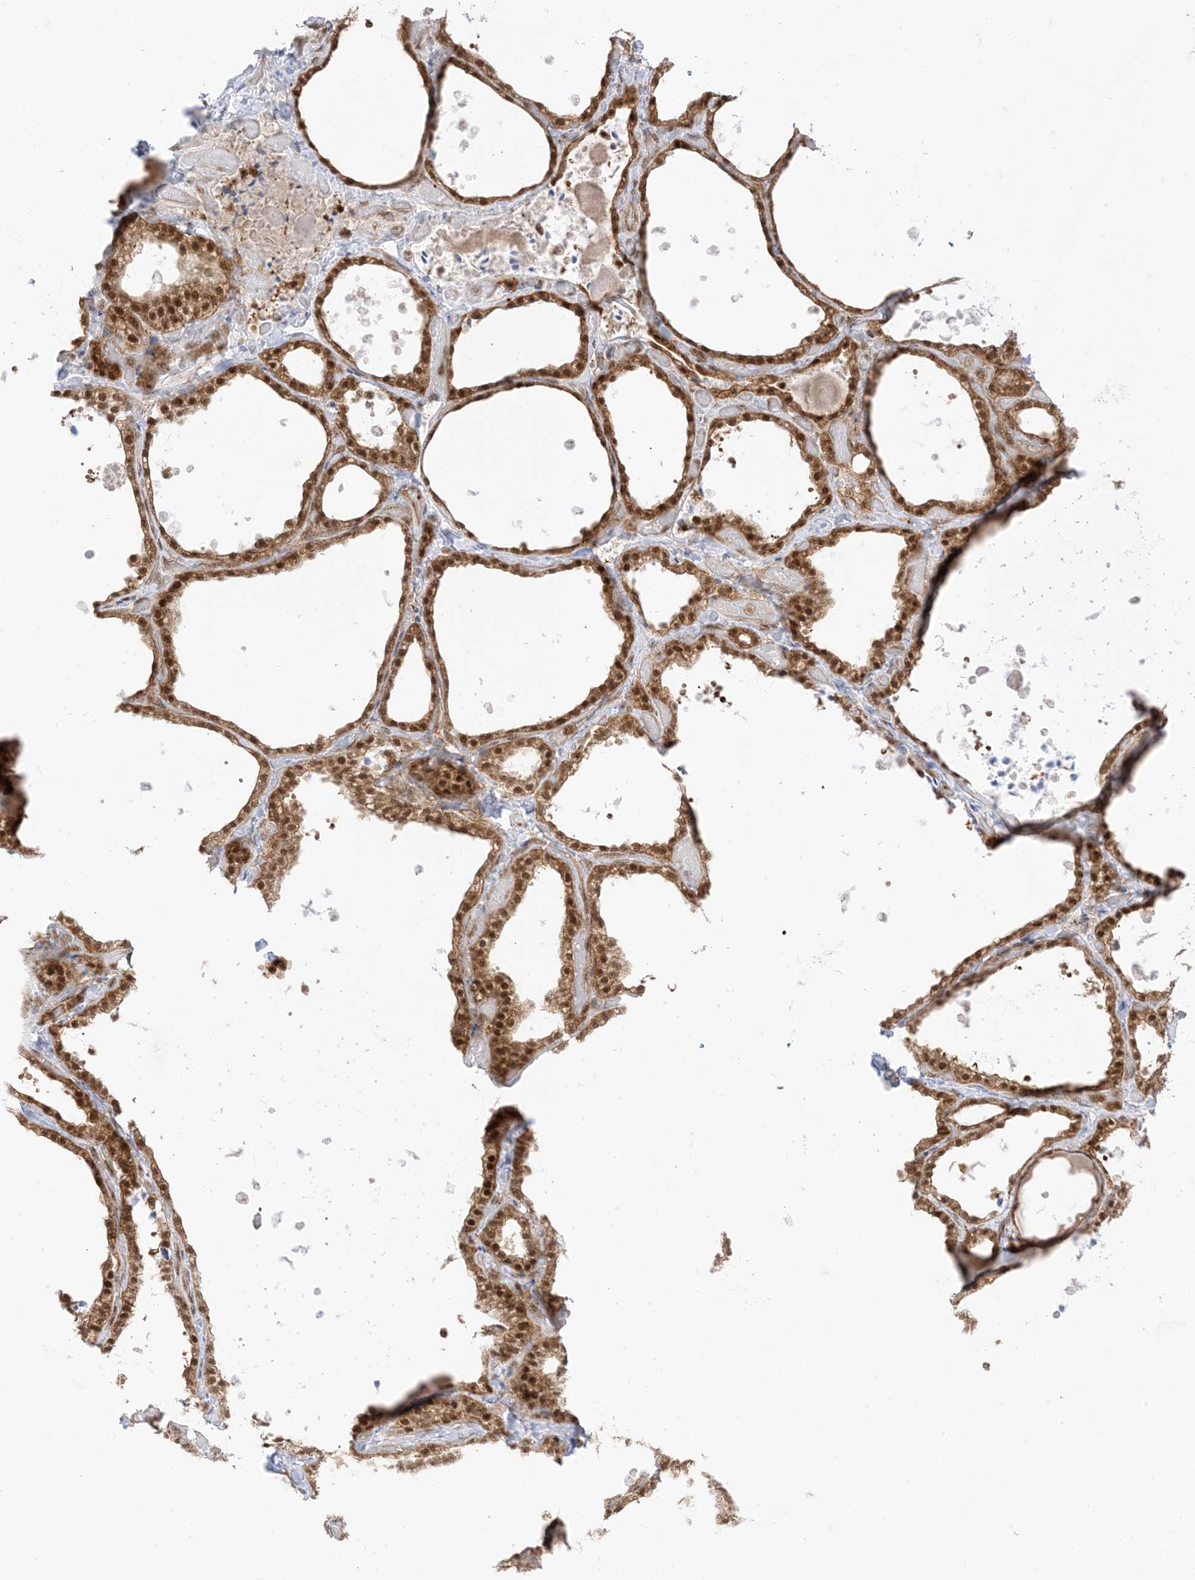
{"staining": {"intensity": "strong", "quantity": ">75%", "location": "cytoplasmic/membranous,nuclear"}, "tissue": "thyroid gland", "cell_type": "Glandular cells", "image_type": "normal", "snomed": [{"axis": "morphology", "description": "Normal tissue, NOS"}, {"axis": "topography", "description": "Thyroid gland"}], "caption": "About >75% of glandular cells in unremarkable human thyroid gland show strong cytoplasmic/membranous,nuclear protein expression as visualized by brown immunohistochemical staining.", "gene": "PTPA", "patient": {"sex": "female", "age": 44}}